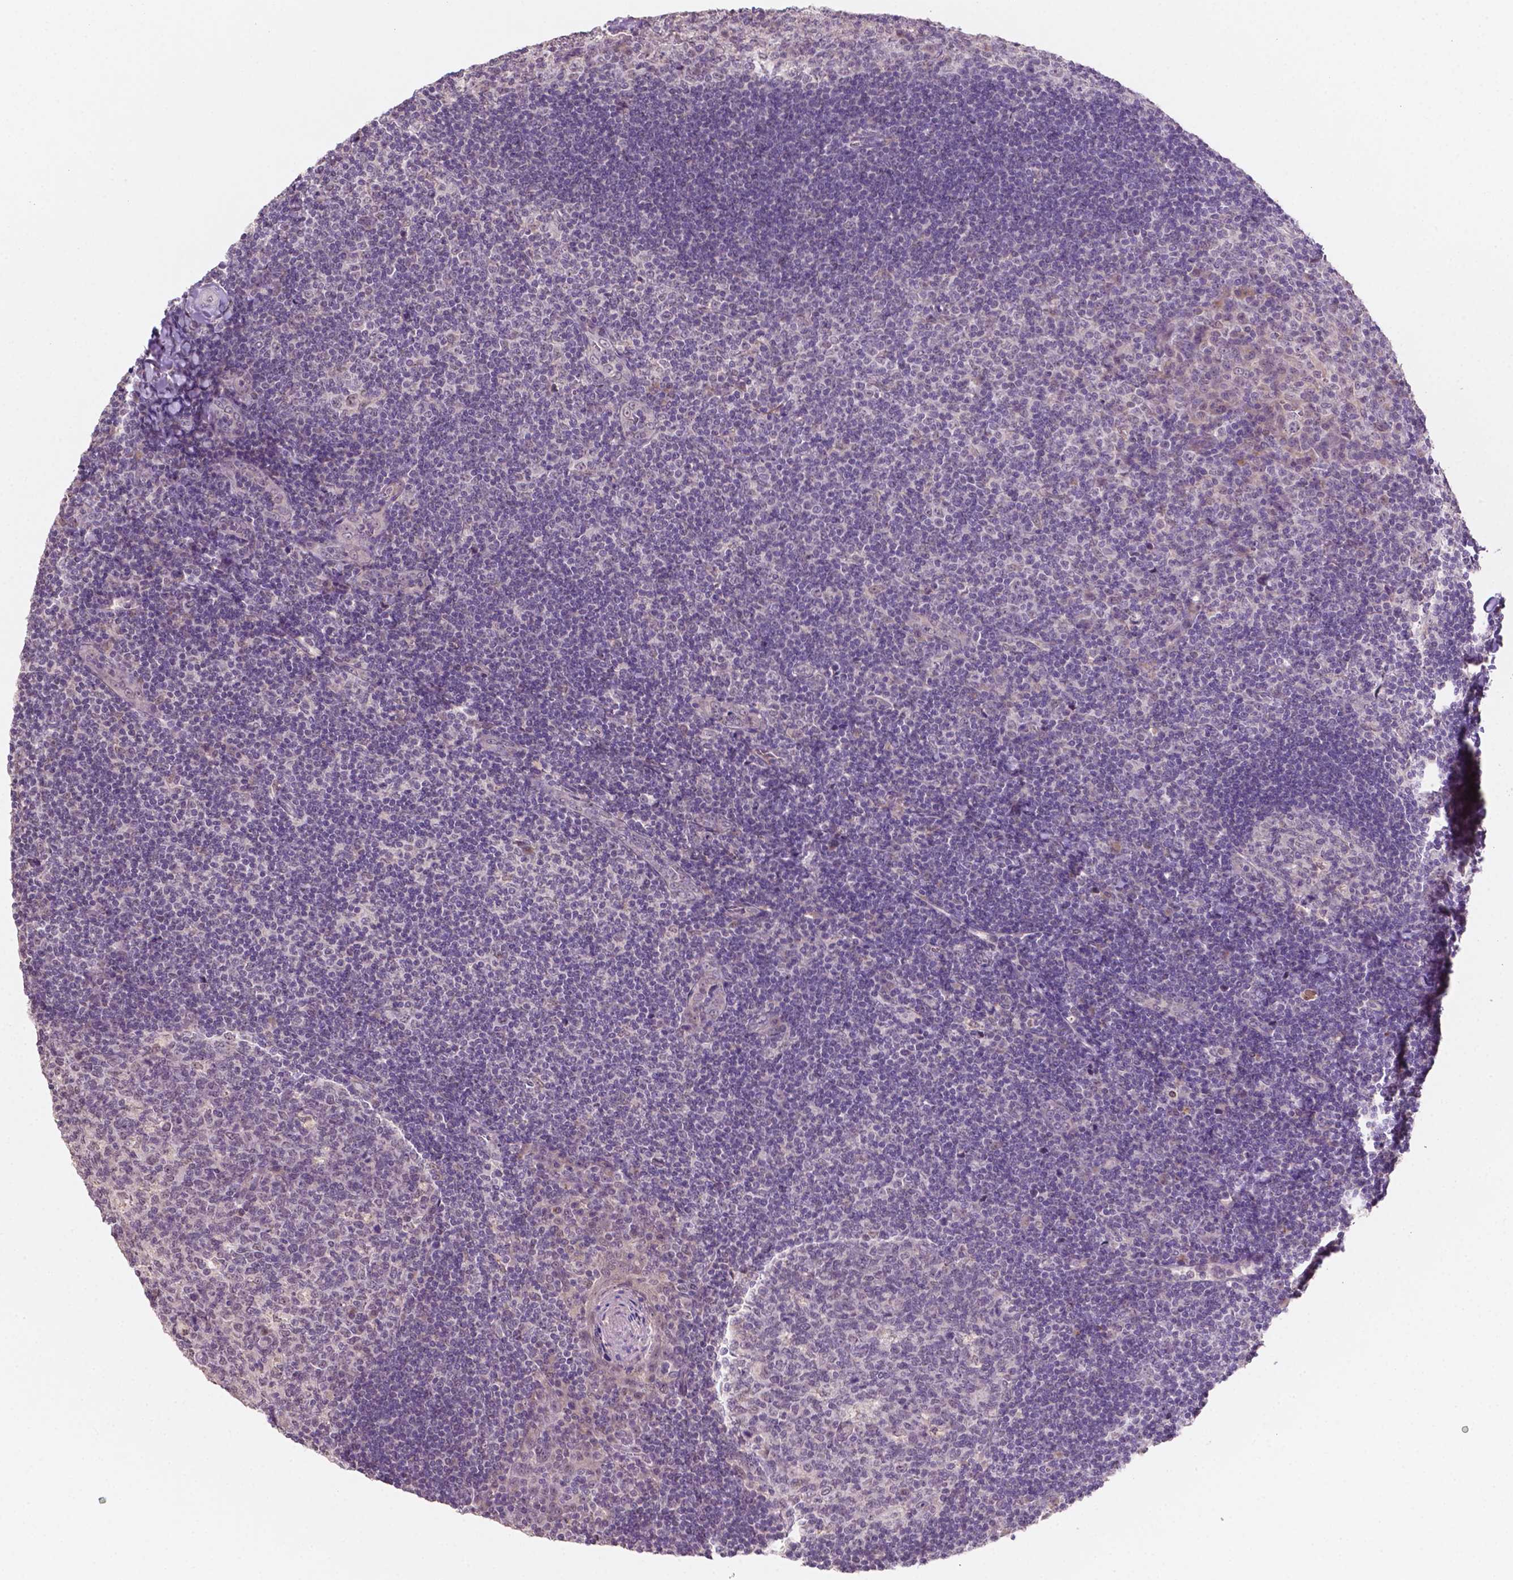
{"staining": {"intensity": "negative", "quantity": "none", "location": "none"}, "tissue": "tonsil", "cell_type": "Germinal center cells", "image_type": "normal", "snomed": [{"axis": "morphology", "description": "Normal tissue, NOS"}, {"axis": "topography", "description": "Tonsil"}], "caption": "There is no significant positivity in germinal center cells of tonsil. (DAB immunohistochemistry (IHC) with hematoxylin counter stain).", "gene": "SHLD3", "patient": {"sex": "male", "age": 17}}